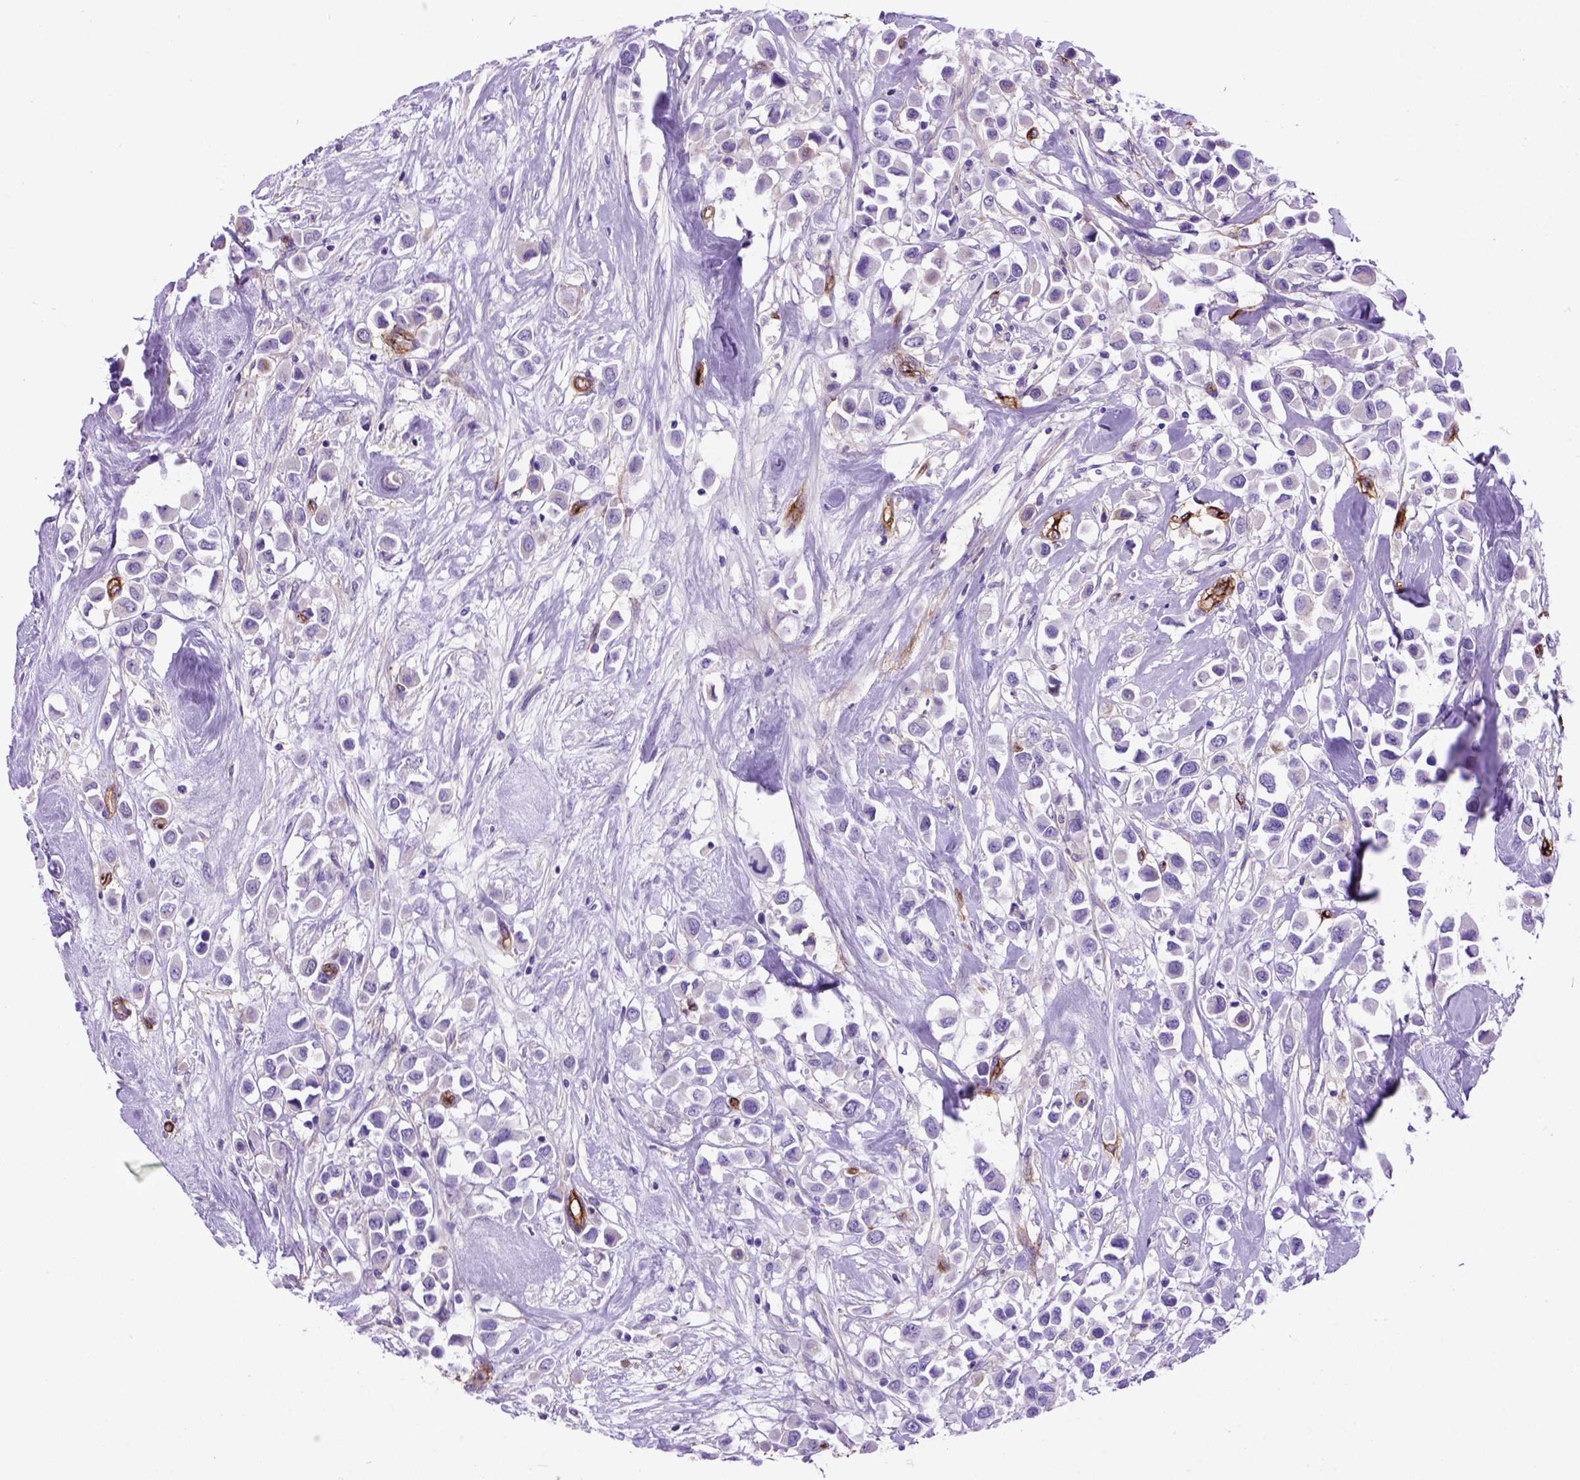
{"staining": {"intensity": "negative", "quantity": "none", "location": "none"}, "tissue": "breast cancer", "cell_type": "Tumor cells", "image_type": "cancer", "snomed": [{"axis": "morphology", "description": "Duct carcinoma"}, {"axis": "topography", "description": "Breast"}], "caption": "Tumor cells show no significant positivity in breast cancer (invasive ductal carcinoma).", "gene": "ENG", "patient": {"sex": "female", "age": 61}}